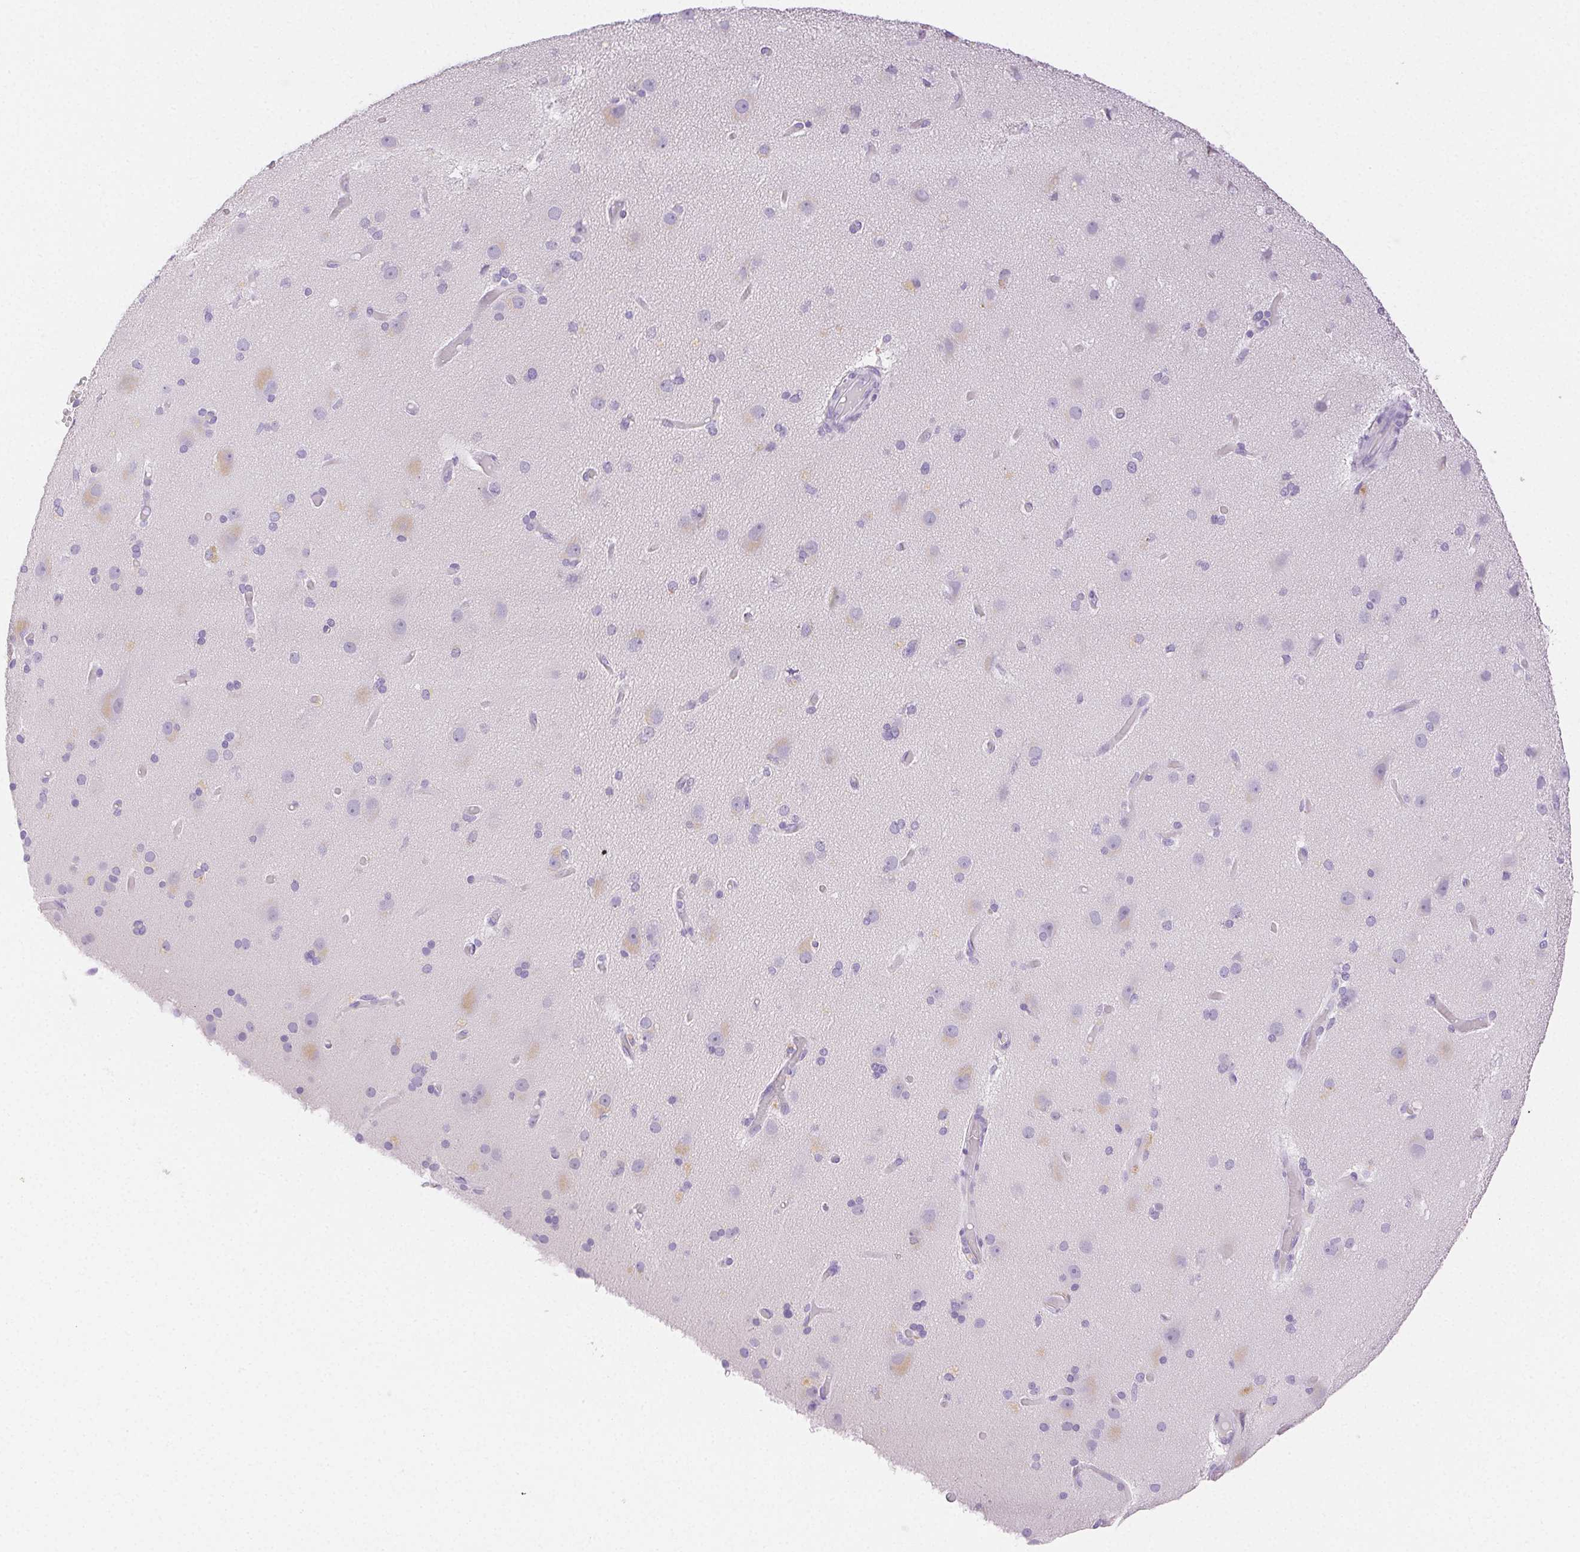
{"staining": {"intensity": "negative", "quantity": "none", "location": "none"}, "tissue": "cerebral cortex", "cell_type": "Endothelial cells", "image_type": "normal", "snomed": [{"axis": "morphology", "description": "Normal tissue, NOS"}, {"axis": "morphology", "description": "Glioma, malignant, High grade"}, {"axis": "topography", "description": "Cerebral cortex"}], "caption": "A high-resolution micrograph shows immunohistochemistry (IHC) staining of unremarkable cerebral cortex, which demonstrates no significant positivity in endothelial cells.", "gene": "SPACA4", "patient": {"sex": "male", "age": 71}}